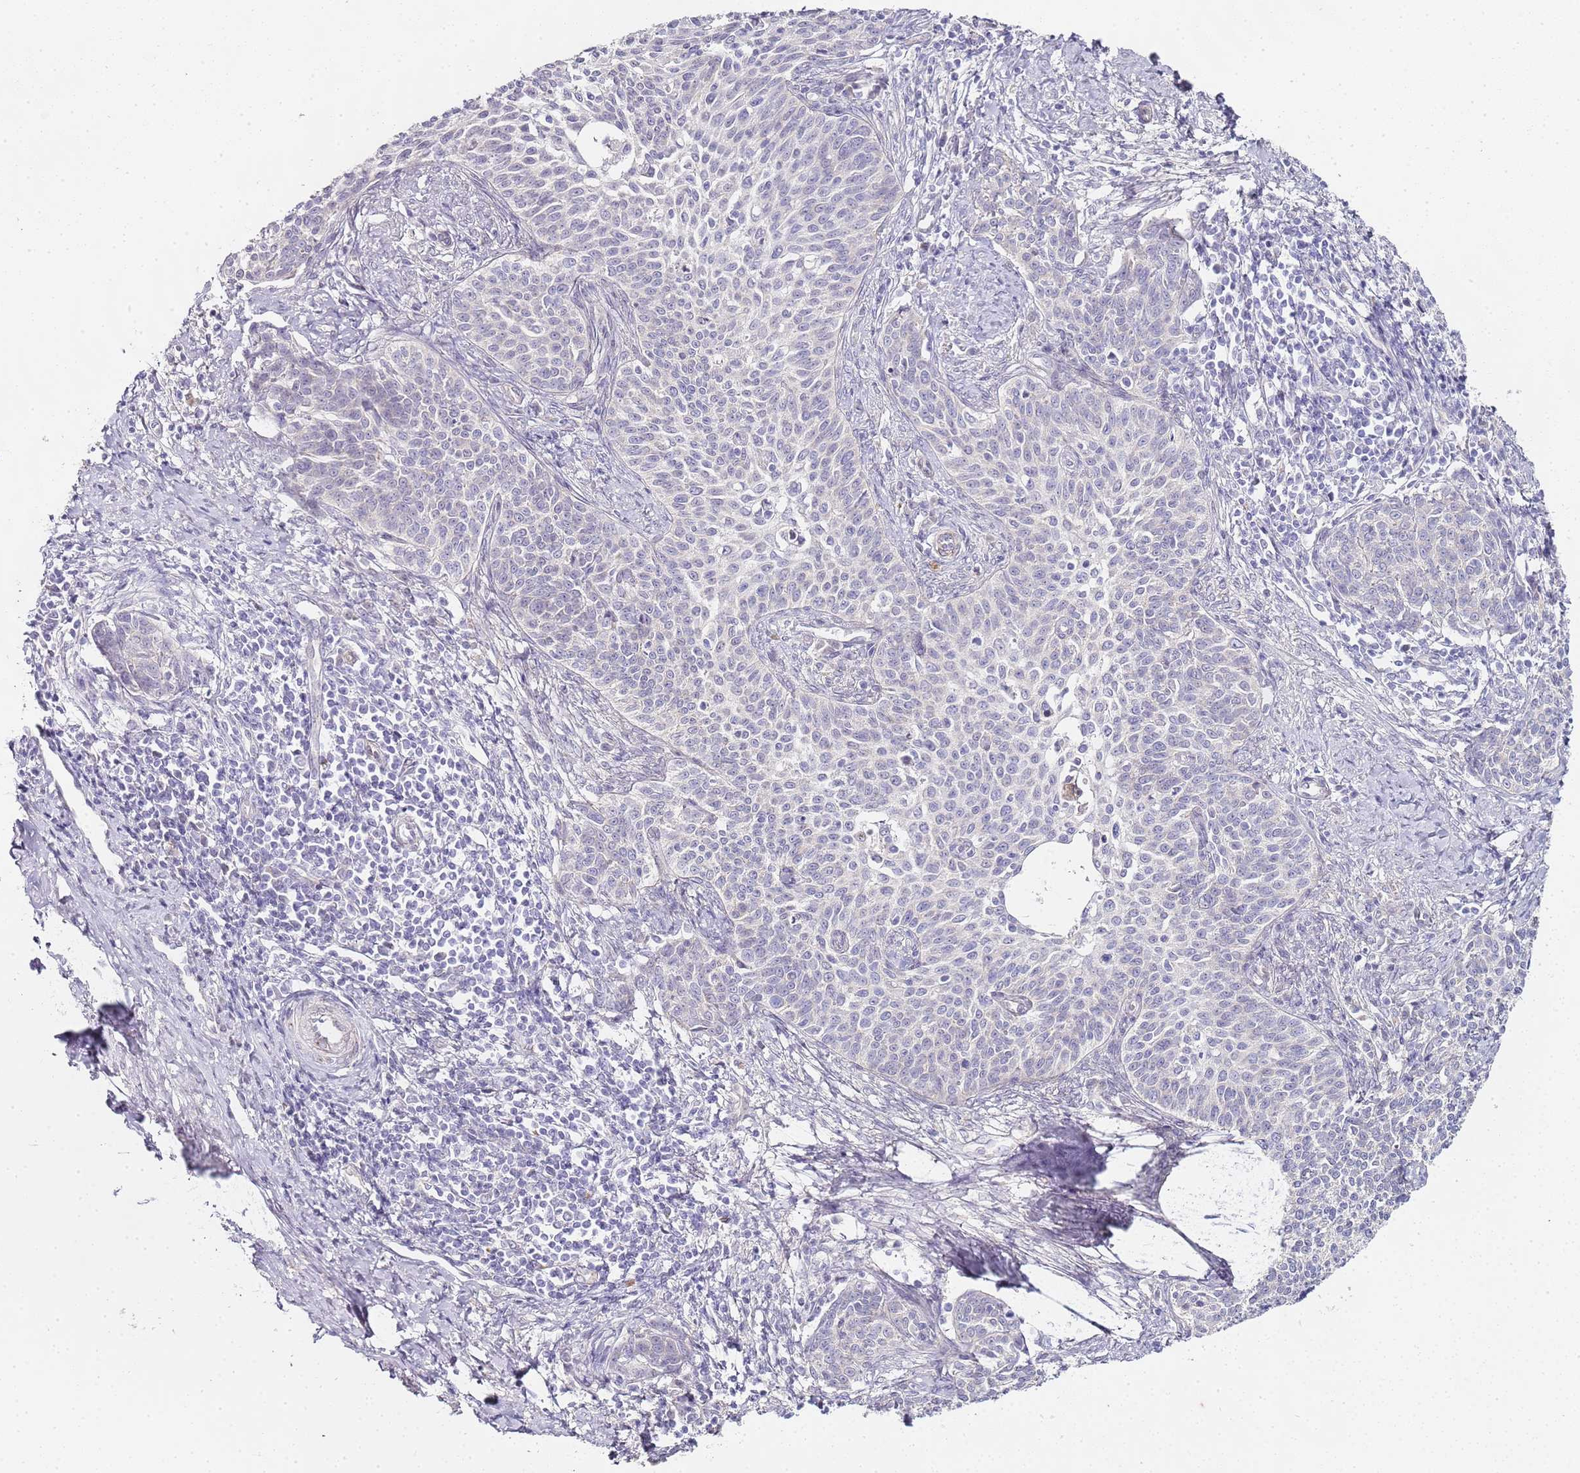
{"staining": {"intensity": "negative", "quantity": "none", "location": "none"}, "tissue": "cervical cancer", "cell_type": "Tumor cells", "image_type": "cancer", "snomed": [{"axis": "morphology", "description": "Squamous cell carcinoma, NOS"}, {"axis": "topography", "description": "Cervix"}], "caption": "Immunohistochemistry (IHC) image of neoplastic tissue: human cervical cancer (squamous cell carcinoma) stained with DAB demonstrates no significant protein positivity in tumor cells.", "gene": "TBC1D9", "patient": {"sex": "female", "age": 39}}